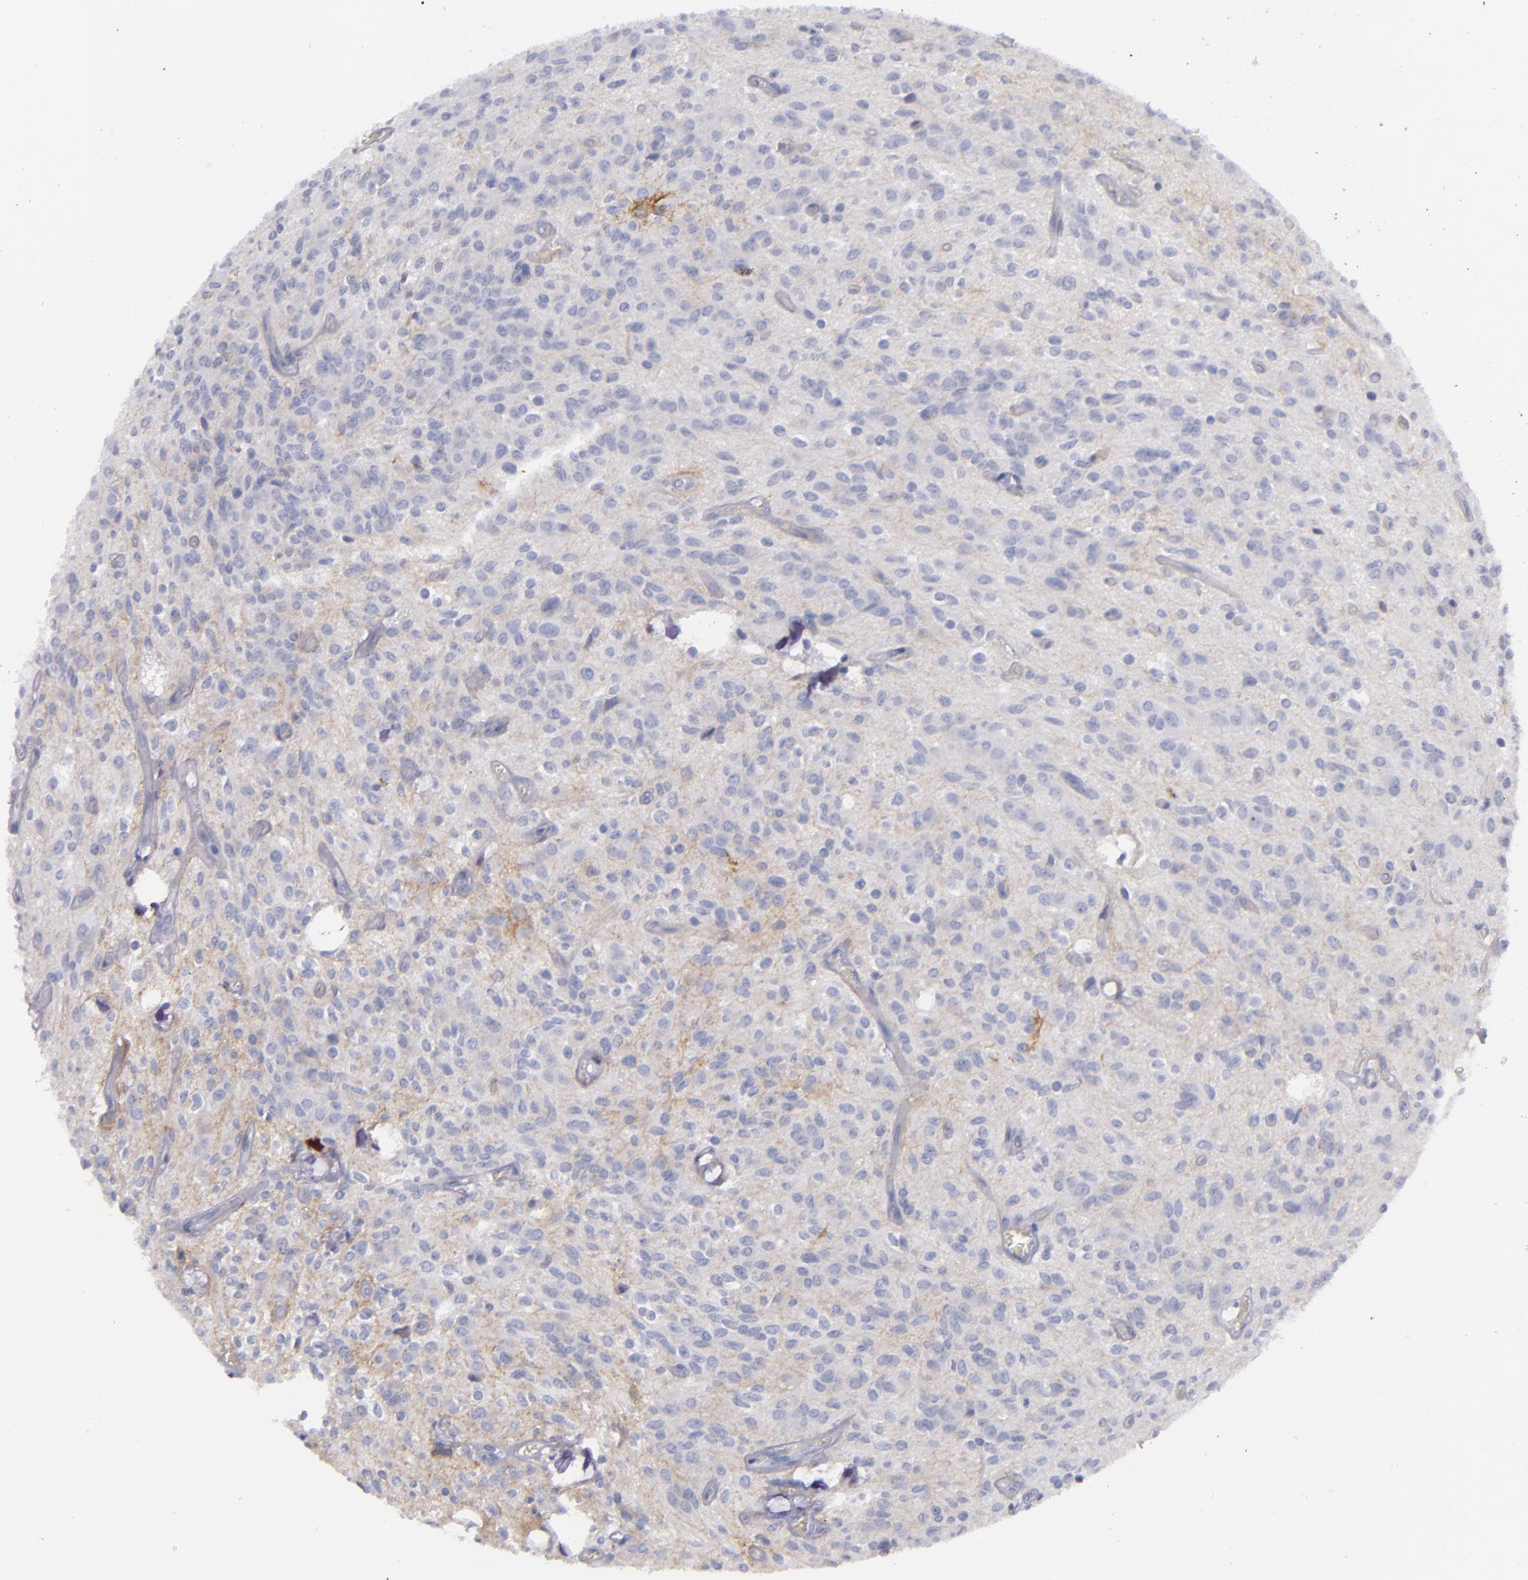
{"staining": {"intensity": "negative", "quantity": "none", "location": "none"}, "tissue": "glioma", "cell_type": "Tumor cells", "image_type": "cancer", "snomed": [{"axis": "morphology", "description": "Glioma, malignant, Low grade"}, {"axis": "topography", "description": "Brain"}], "caption": "The immunohistochemistry micrograph has no significant expression in tumor cells of malignant glioma (low-grade) tissue. Nuclei are stained in blue.", "gene": "CD38", "patient": {"sex": "female", "age": 15}}